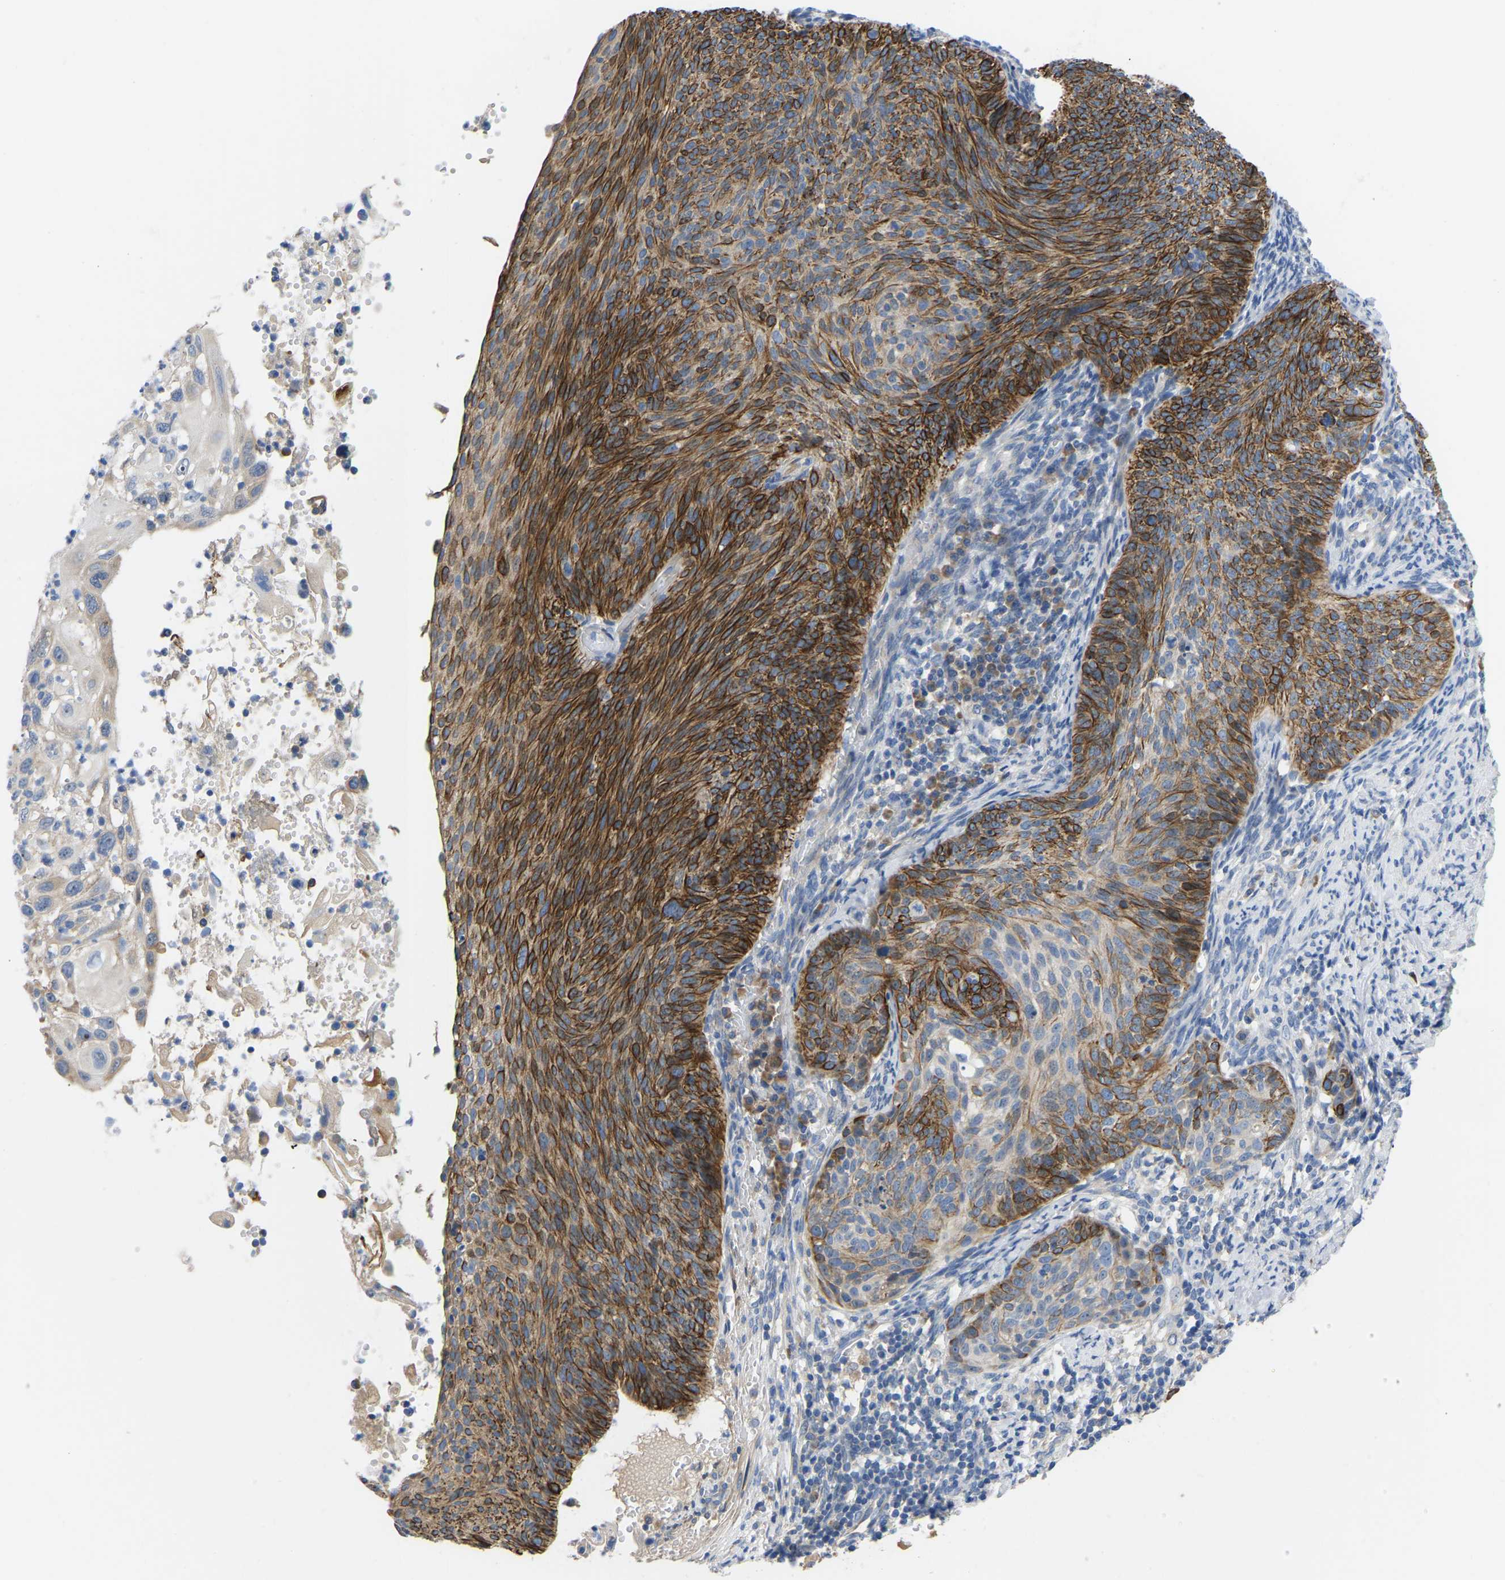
{"staining": {"intensity": "strong", "quantity": ">75%", "location": "cytoplasmic/membranous"}, "tissue": "cervical cancer", "cell_type": "Tumor cells", "image_type": "cancer", "snomed": [{"axis": "morphology", "description": "Squamous cell carcinoma, NOS"}, {"axis": "topography", "description": "Cervix"}], "caption": "Immunohistochemical staining of human cervical cancer shows high levels of strong cytoplasmic/membranous expression in about >75% of tumor cells.", "gene": "ABCA10", "patient": {"sex": "female", "age": 70}}